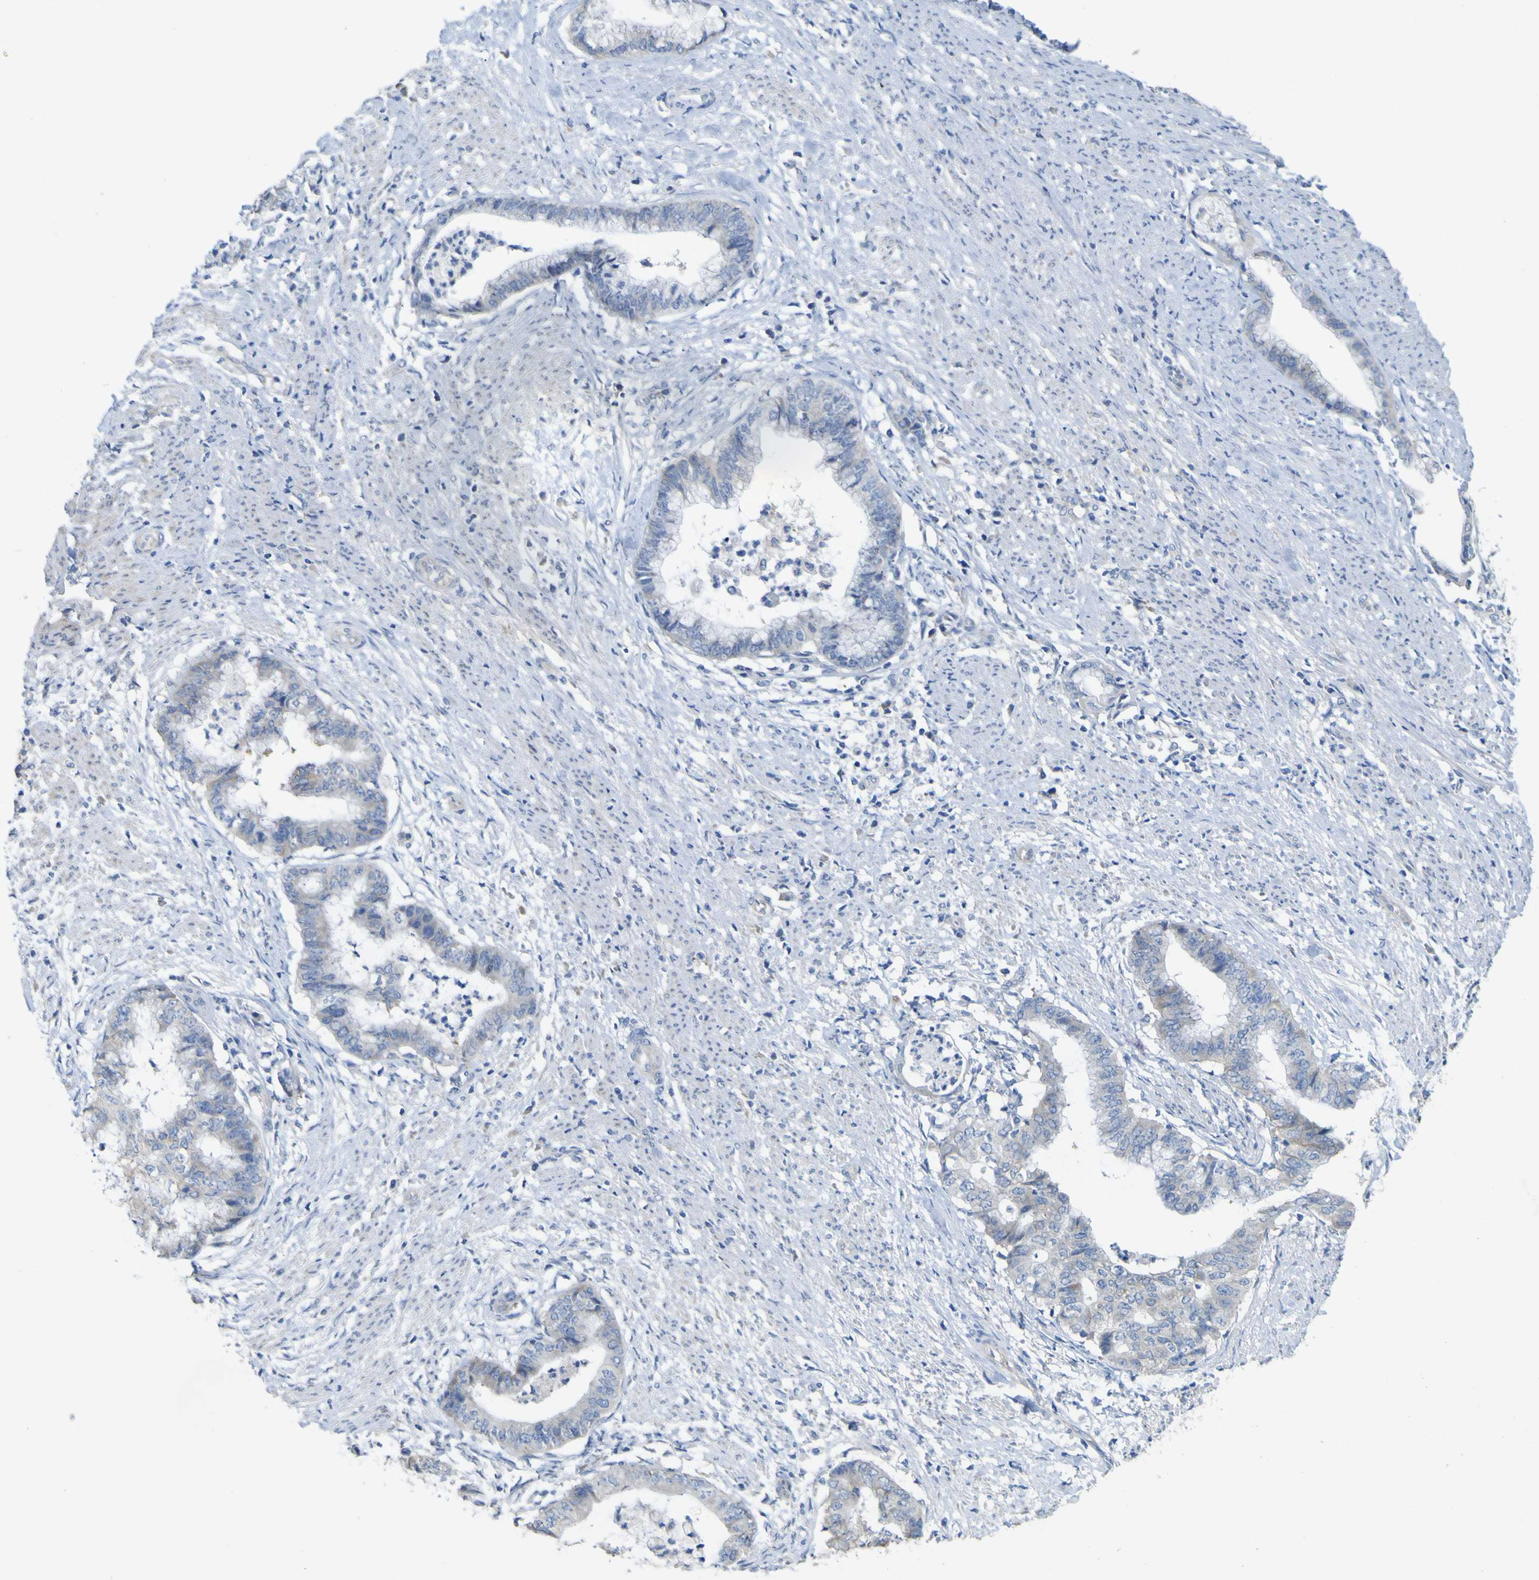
{"staining": {"intensity": "negative", "quantity": "none", "location": "none"}, "tissue": "endometrial cancer", "cell_type": "Tumor cells", "image_type": "cancer", "snomed": [{"axis": "morphology", "description": "Necrosis, NOS"}, {"axis": "morphology", "description": "Adenocarcinoma, NOS"}, {"axis": "topography", "description": "Endometrium"}], "caption": "This is a micrograph of IHC staining of endometrial adenocarcinoma, which shows no staining in tumor cells.", "gene": "MYEOV", "patient": {"sex": "female", "age": 79}}